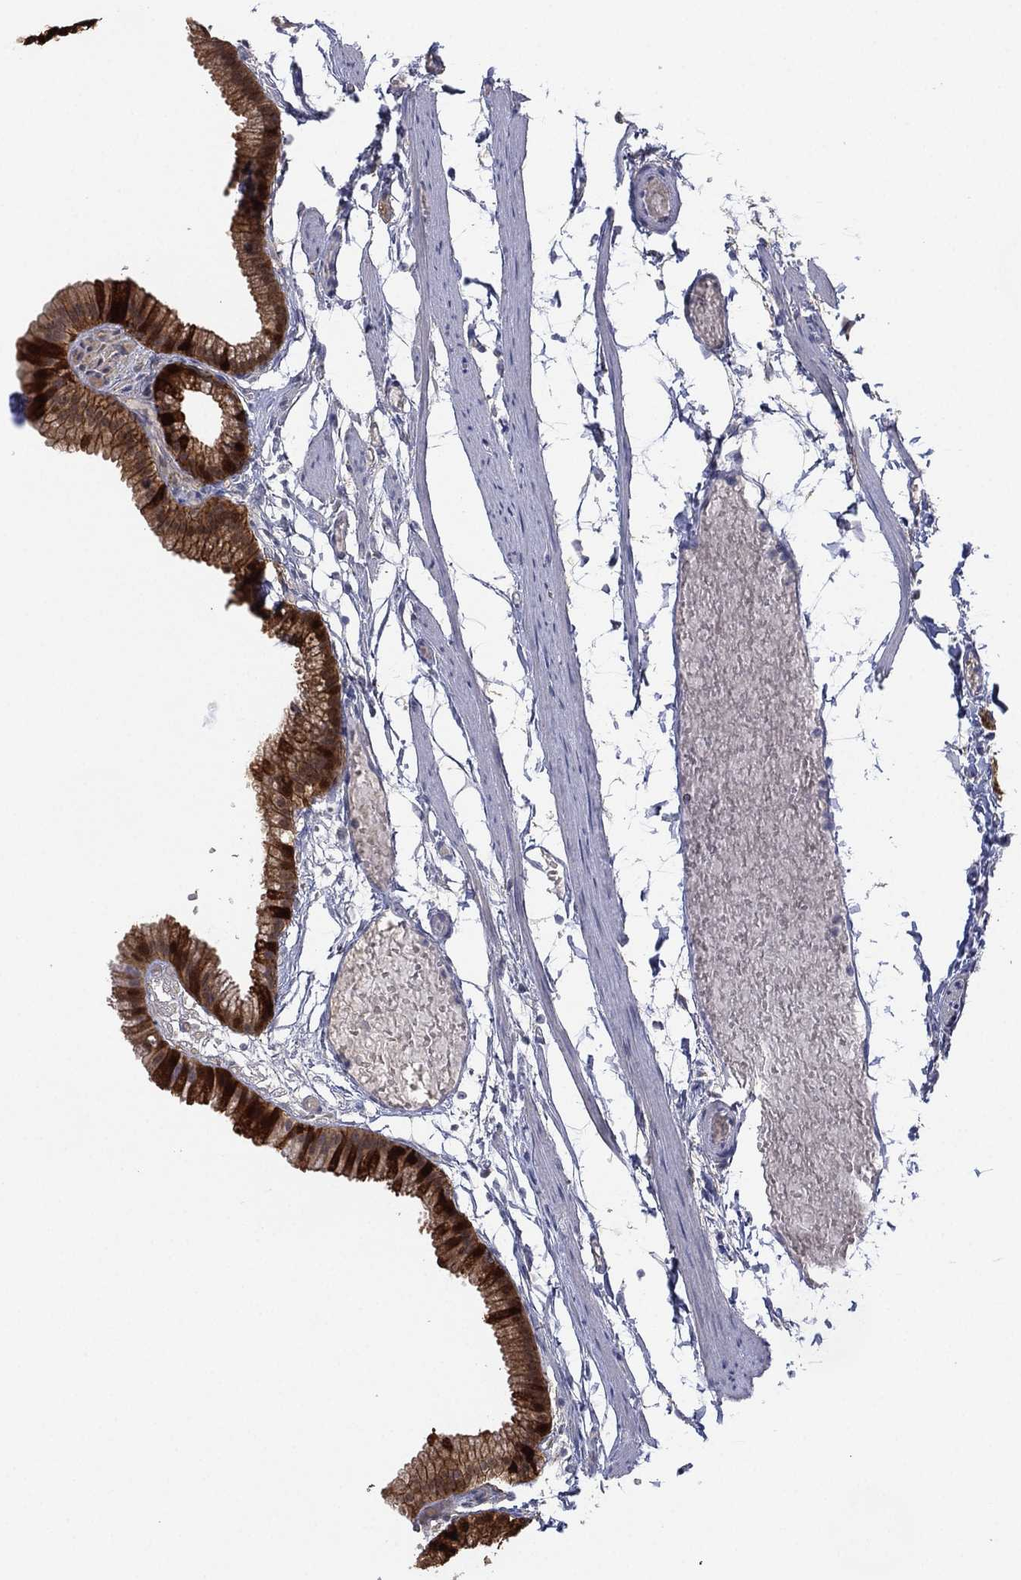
{"staining": {"intensity": "strong", "quantity": "25%-75%", "location": "cytoplasmic/membranous,nuclear"}, "tissue": "gallbladder", "cell_type": "Glandular cells", "image_type": "normal", "snomed": [{"axis": "morphology", "description": "Normal tissue, NOS"}, {"axis": "topography", "description": "Gallbladder"}], "caption": "Glandular cells show high levels of strong cytoplasmic/membranous,nuclear staining in about 25%-75% of cells in benign gallbladder.", "gene": "DDAH1", "patient": {"sex": "female", "age": 45}}